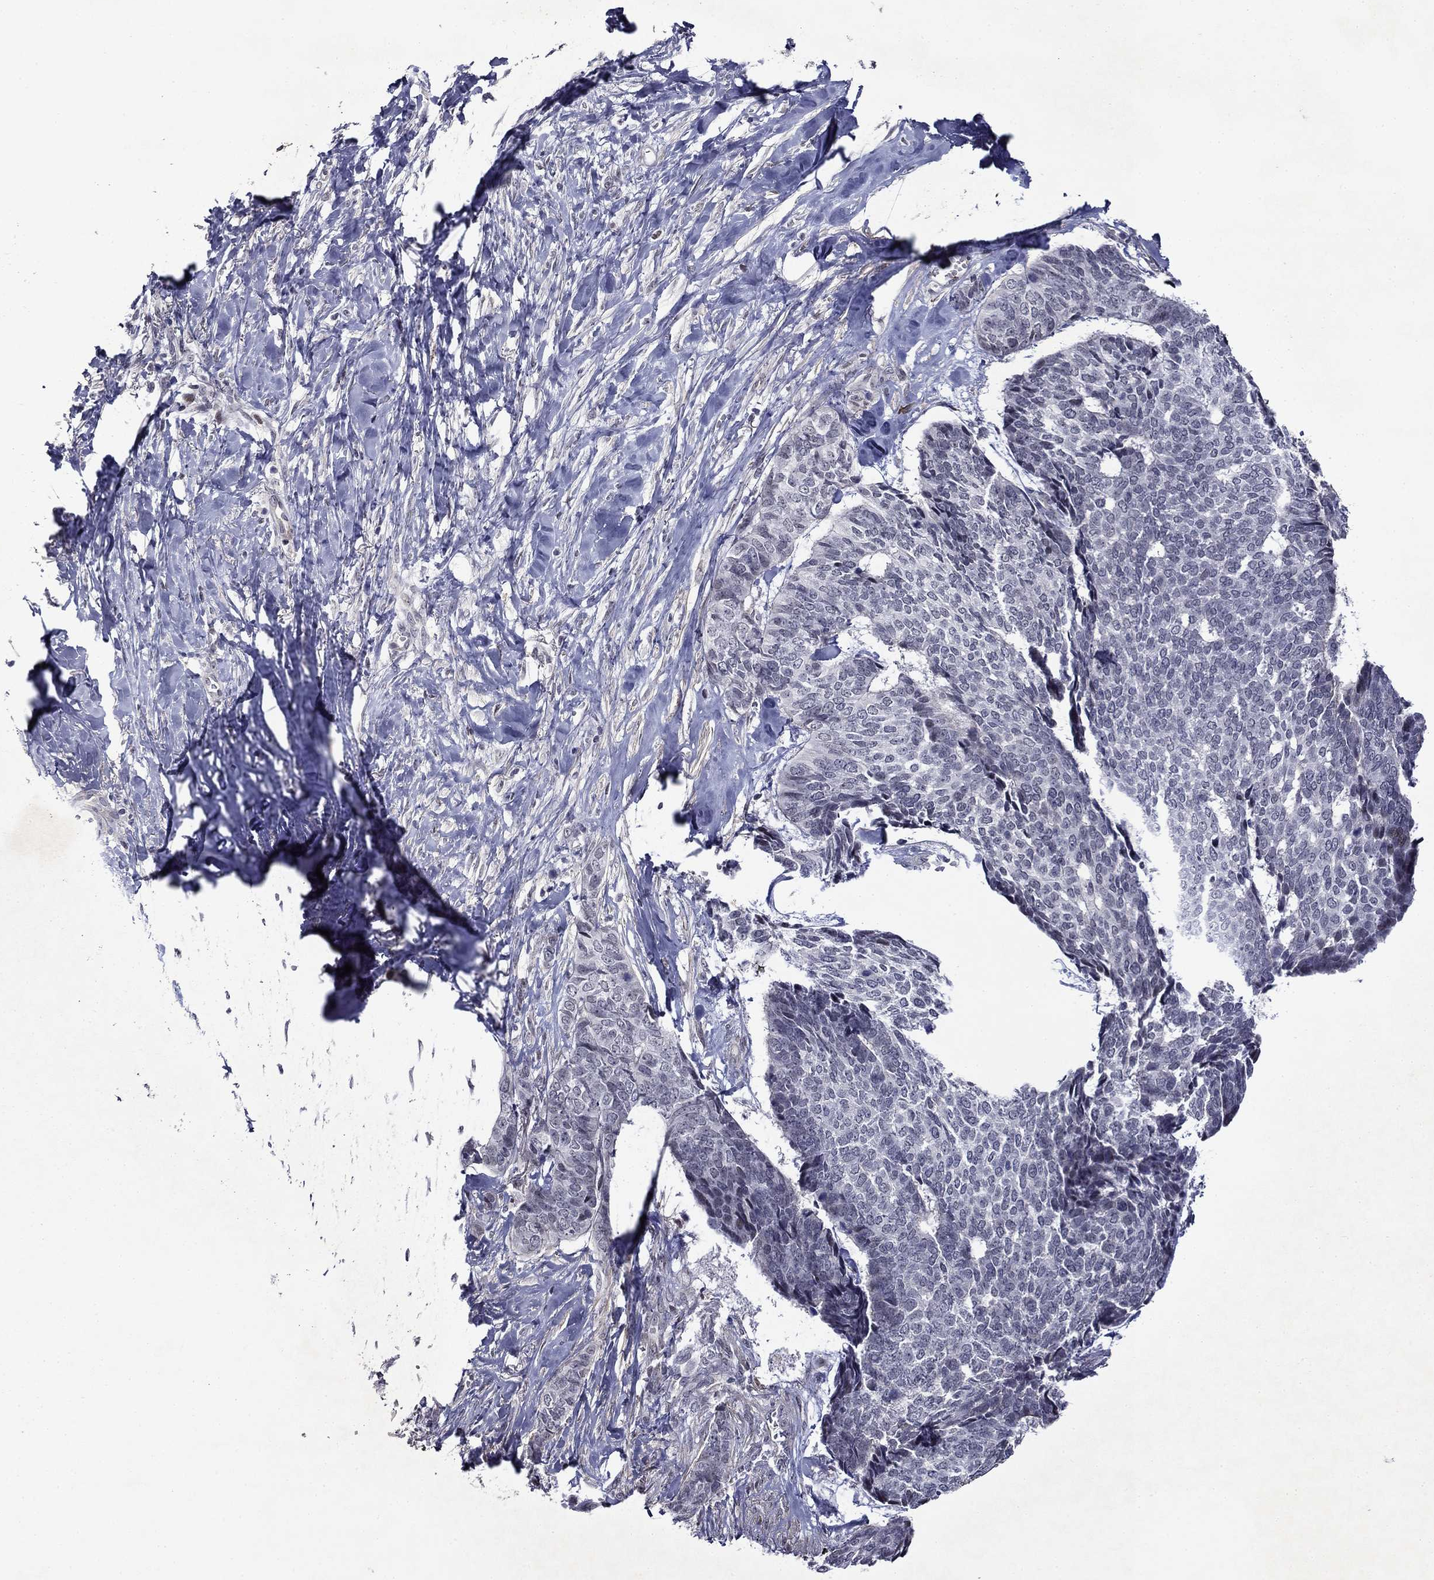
{"staining": {"intensity": "negative", "quantity": "none", "location": "none"}, "tissue": "skin cancer", "cell_type": "Tumor cells", "image_type": "cancer", "snomed": [{"axis": "morphology", "description": "Basal cell carcinoma"}, {"axis": "topography", "description": "Skin"}], "caption": "Skin cancer was stained to show a protein in brown. There is no significant positivity in tumor cells. (DAB immunohistochemistry (IHC) visualized using brightfield microscopy, high magnification).", "gene": "B3GAT1", "patient": {"sex": "male", "age": 86}}